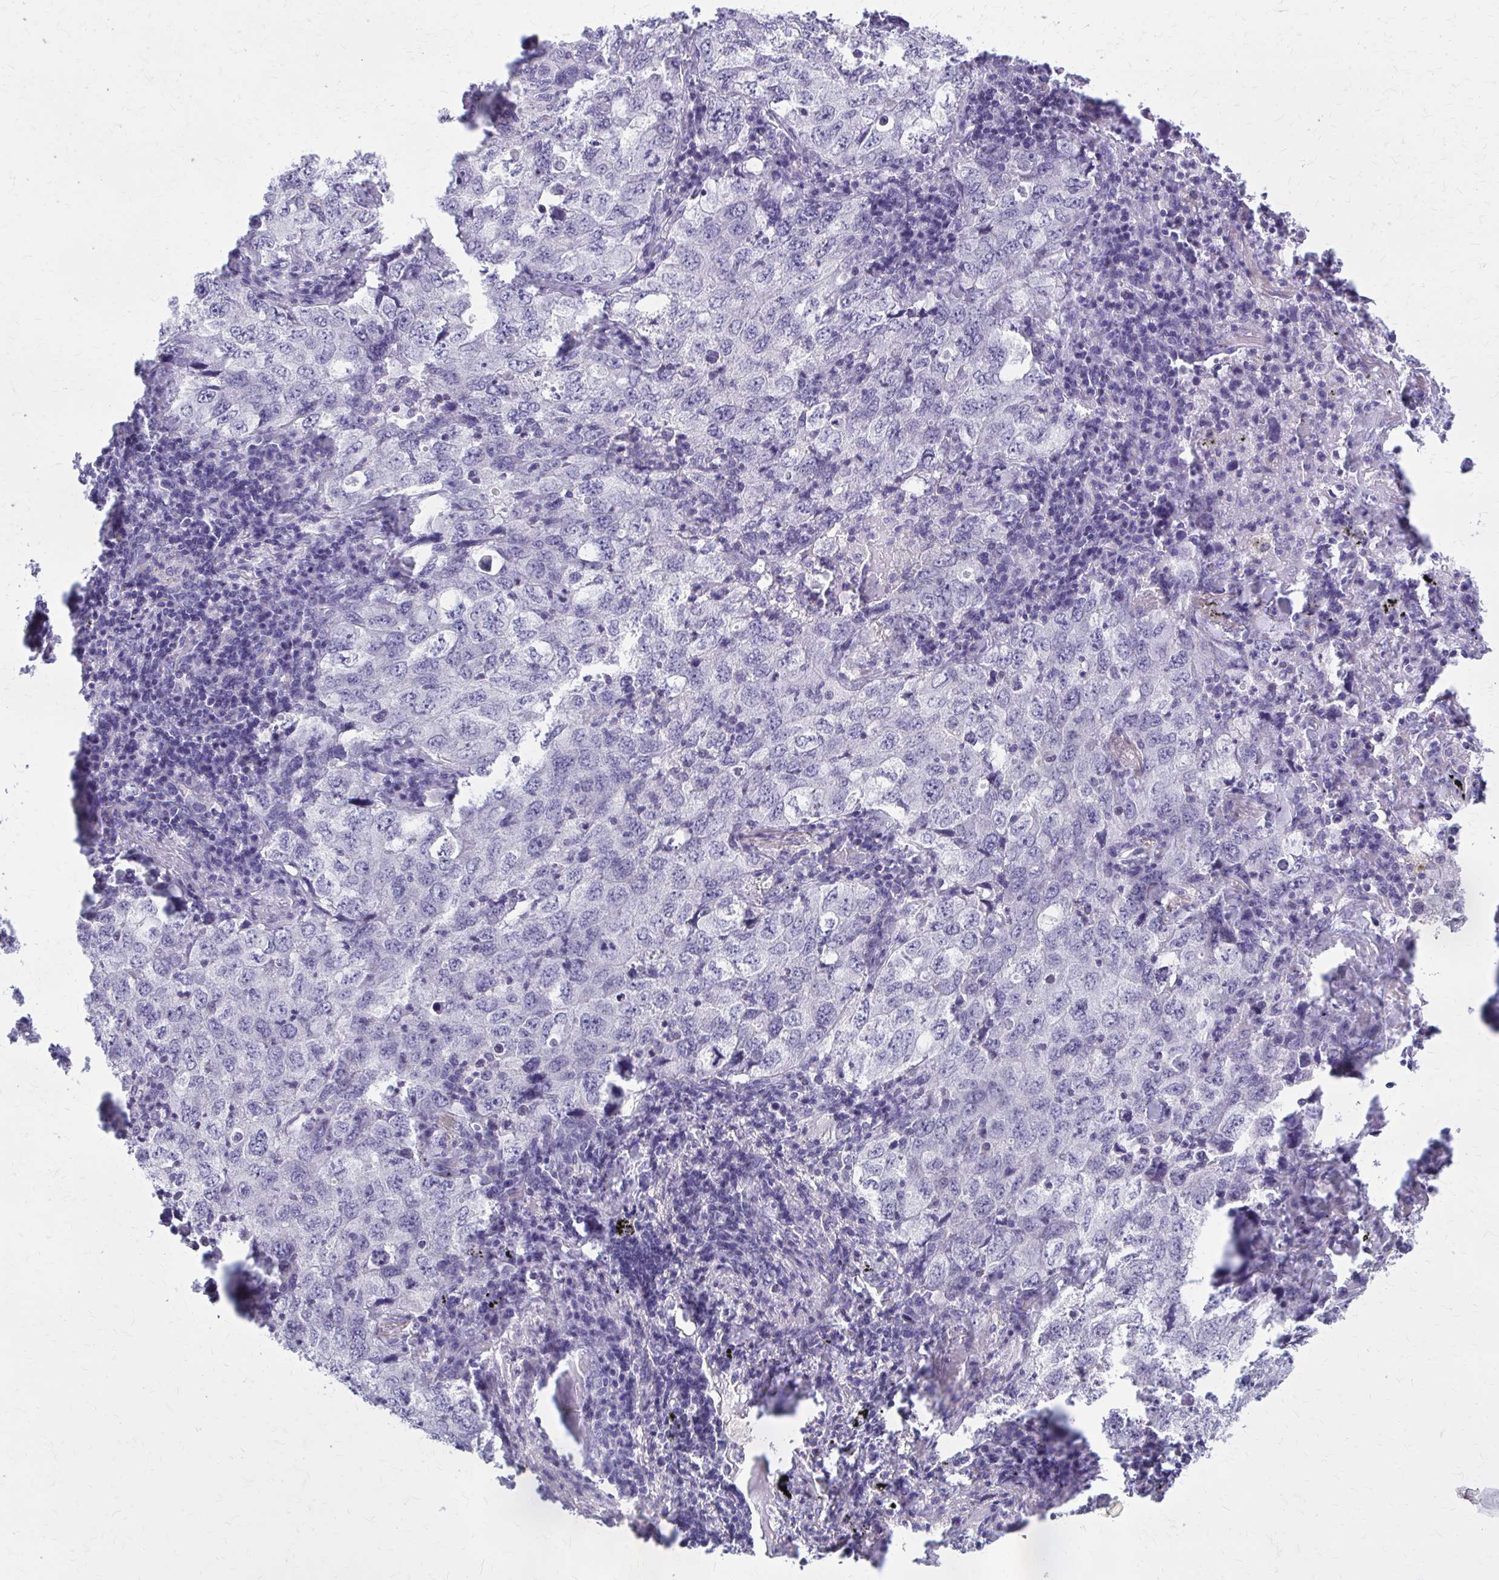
{"staining": {"intensity": "negative", "quantity": "none", "location": "none"}, "tissue": "lung cancer", "cell_type": "Tumor cells", "image_type": "cancer", "snomed": [{"axis": "morphology", "description": "Adenocarcinoma, NOS"}, {"axis": "topography", "description": "Lung"}], "caption": "Tumor cells are negative for brown protein staining in lung cancer (adenocarcinoma).", "gene": "OR4A47", "patient": {"sex": "female", "age": 57}}